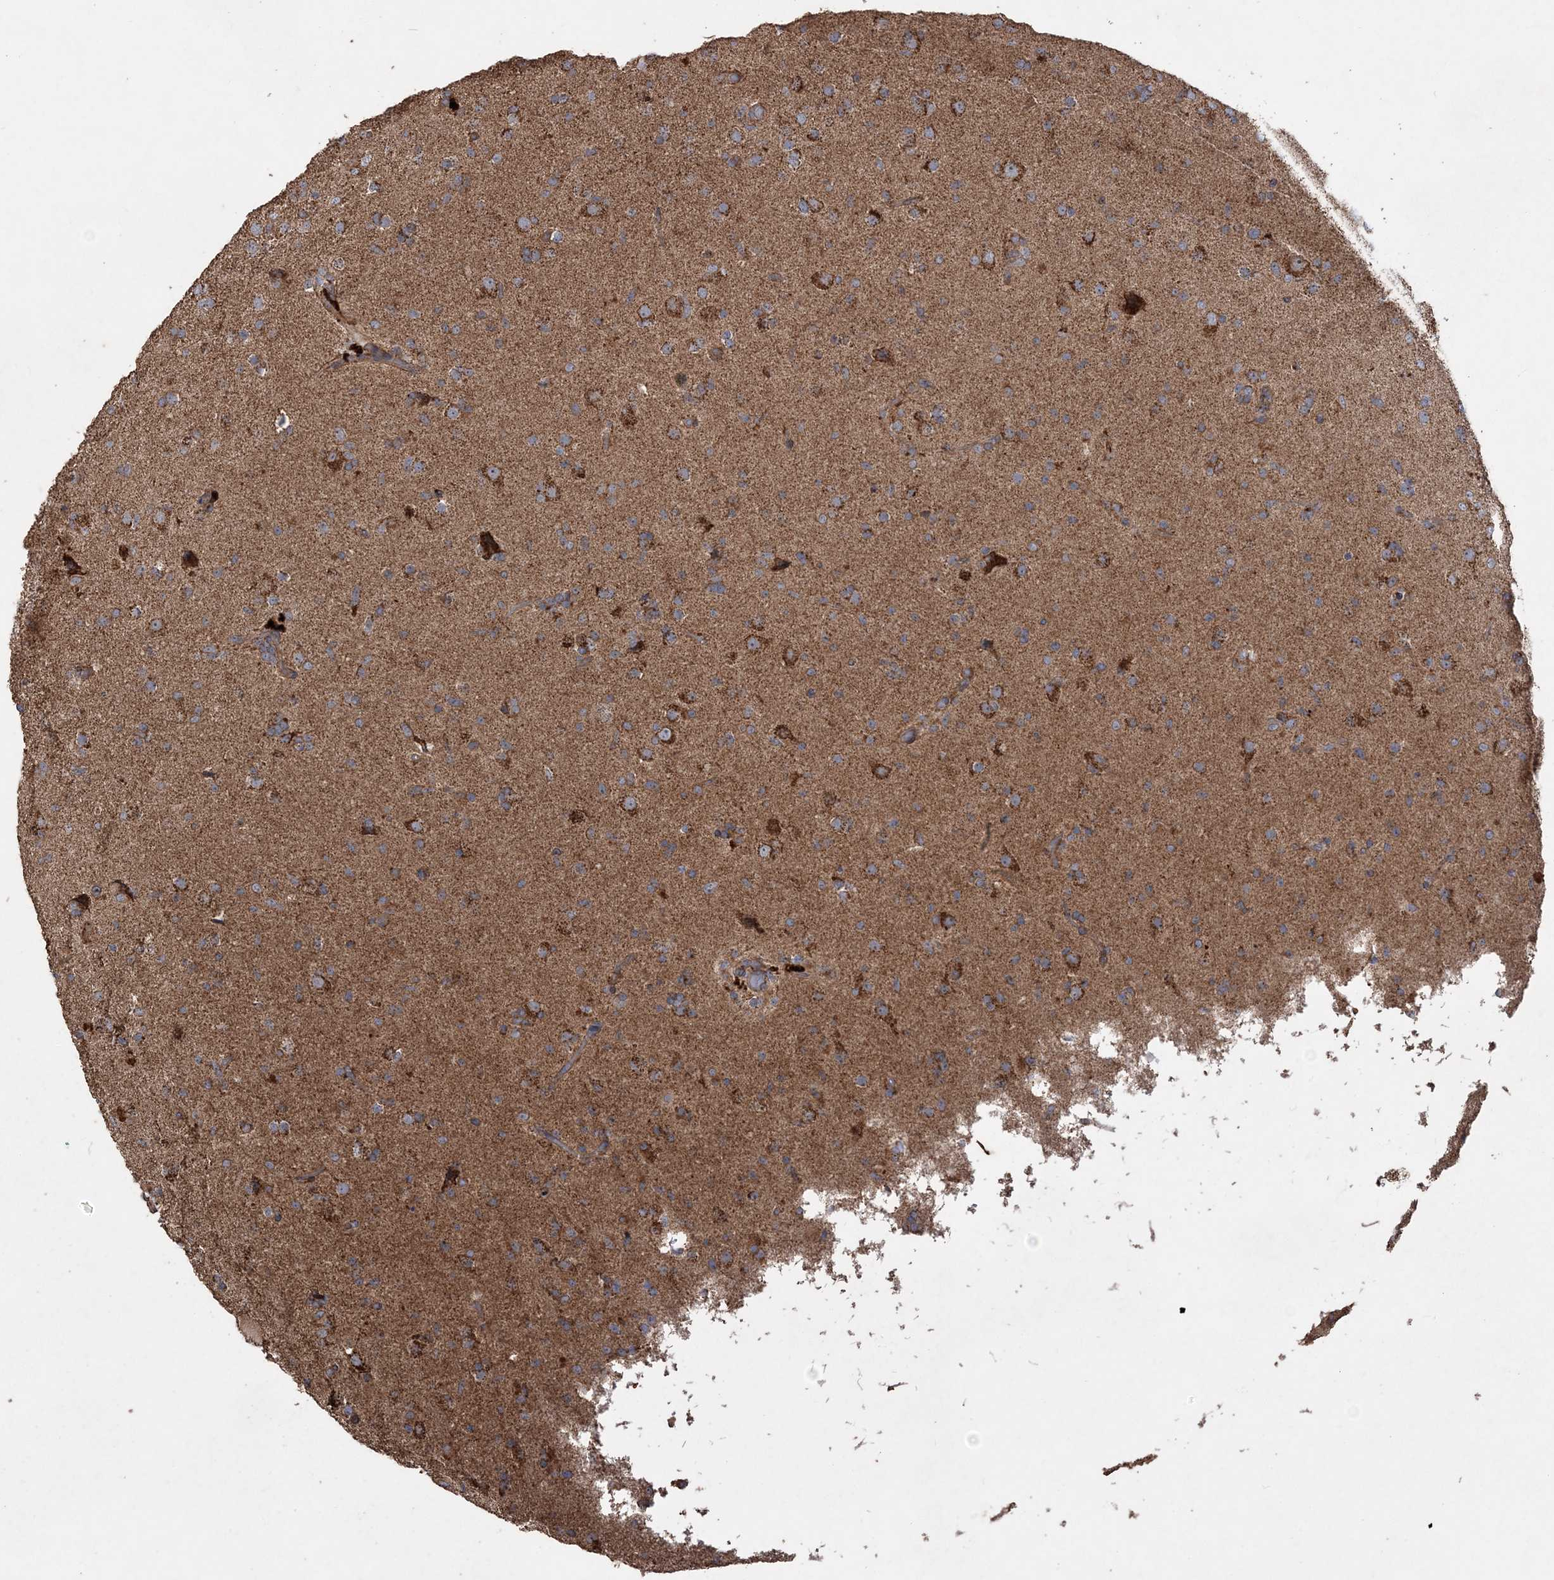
{"staining": {"intensity": "moderate", "quantity": ">75%", "location": "cytoplasmic/membranous"}, "tissue": "glioma", "cell_type": "Tumor cells", "image_type": "cancer", "snomed": [{"axis": "morphology", "description": "Glioma, malignant, Low grade"}, {"axis": "topography", "description": "Brain"}], "caption": "Immunohistochemistry histopathology image of glioma stained for a protein (brown), which demonstrates medium levels of moderate cytoplasmic/membranous expression in about >75% of tumor cells.", "gene": "POC5", "patient": {"sex": "male", "age": 65}}